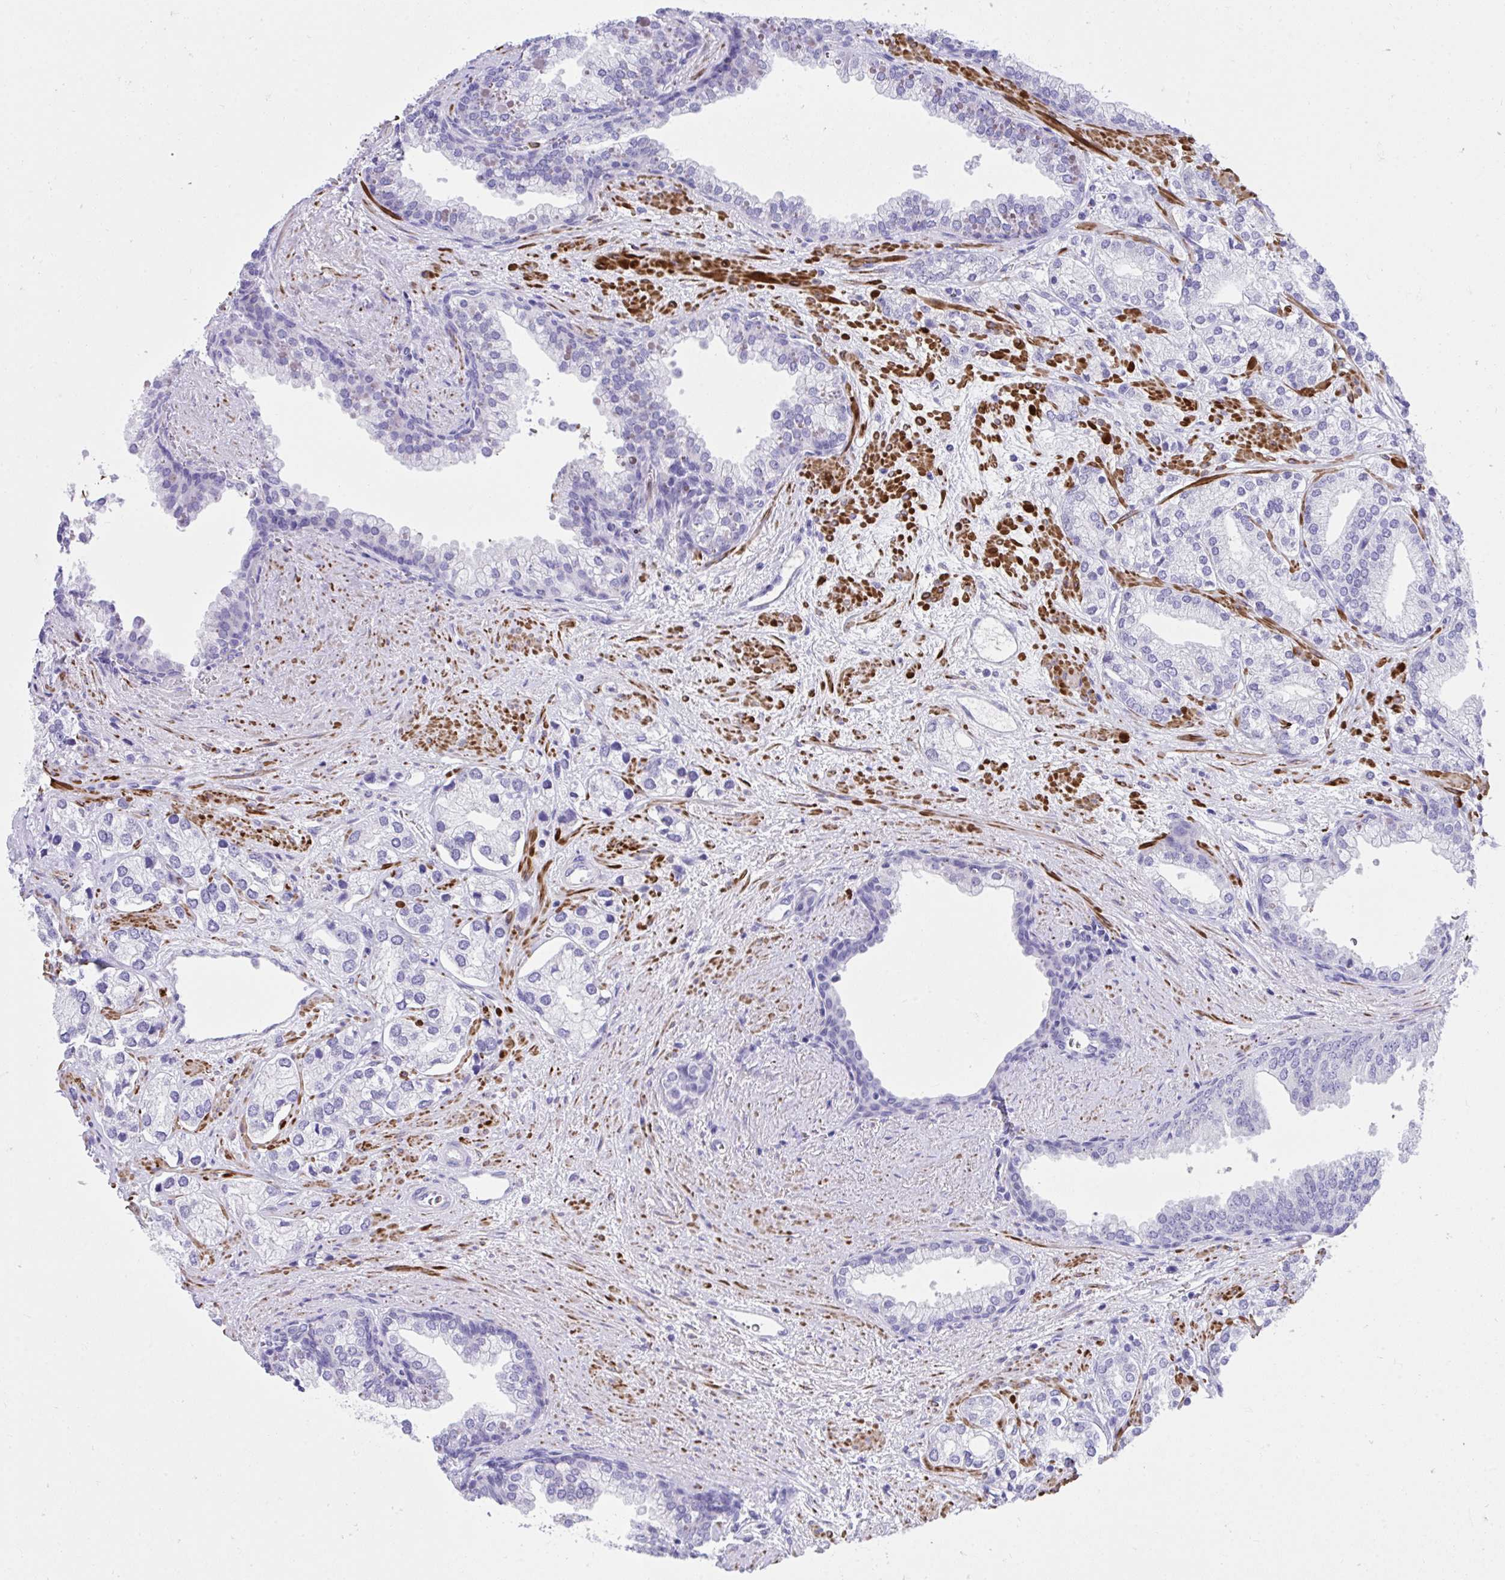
{"staining": {"intensity": "negative", "quantity": "none", "location": "none"}, "tissue": "prostate cancer", "cell_type": "Tumor cells", "image_type": "cancer", "snomed": [{"axis": "morphology", "description": "Adenocarcinoma, High grade"}, {"axis": "topography", "description": "Prostate"}], "caption": "Human prostate adenocarcinoma (high-grade) stained for a protein using immunohistochemistry displays no positivity in tumor cells.", "gene": "KCNN4", "patient": {"sex": "male", "age": 58}}